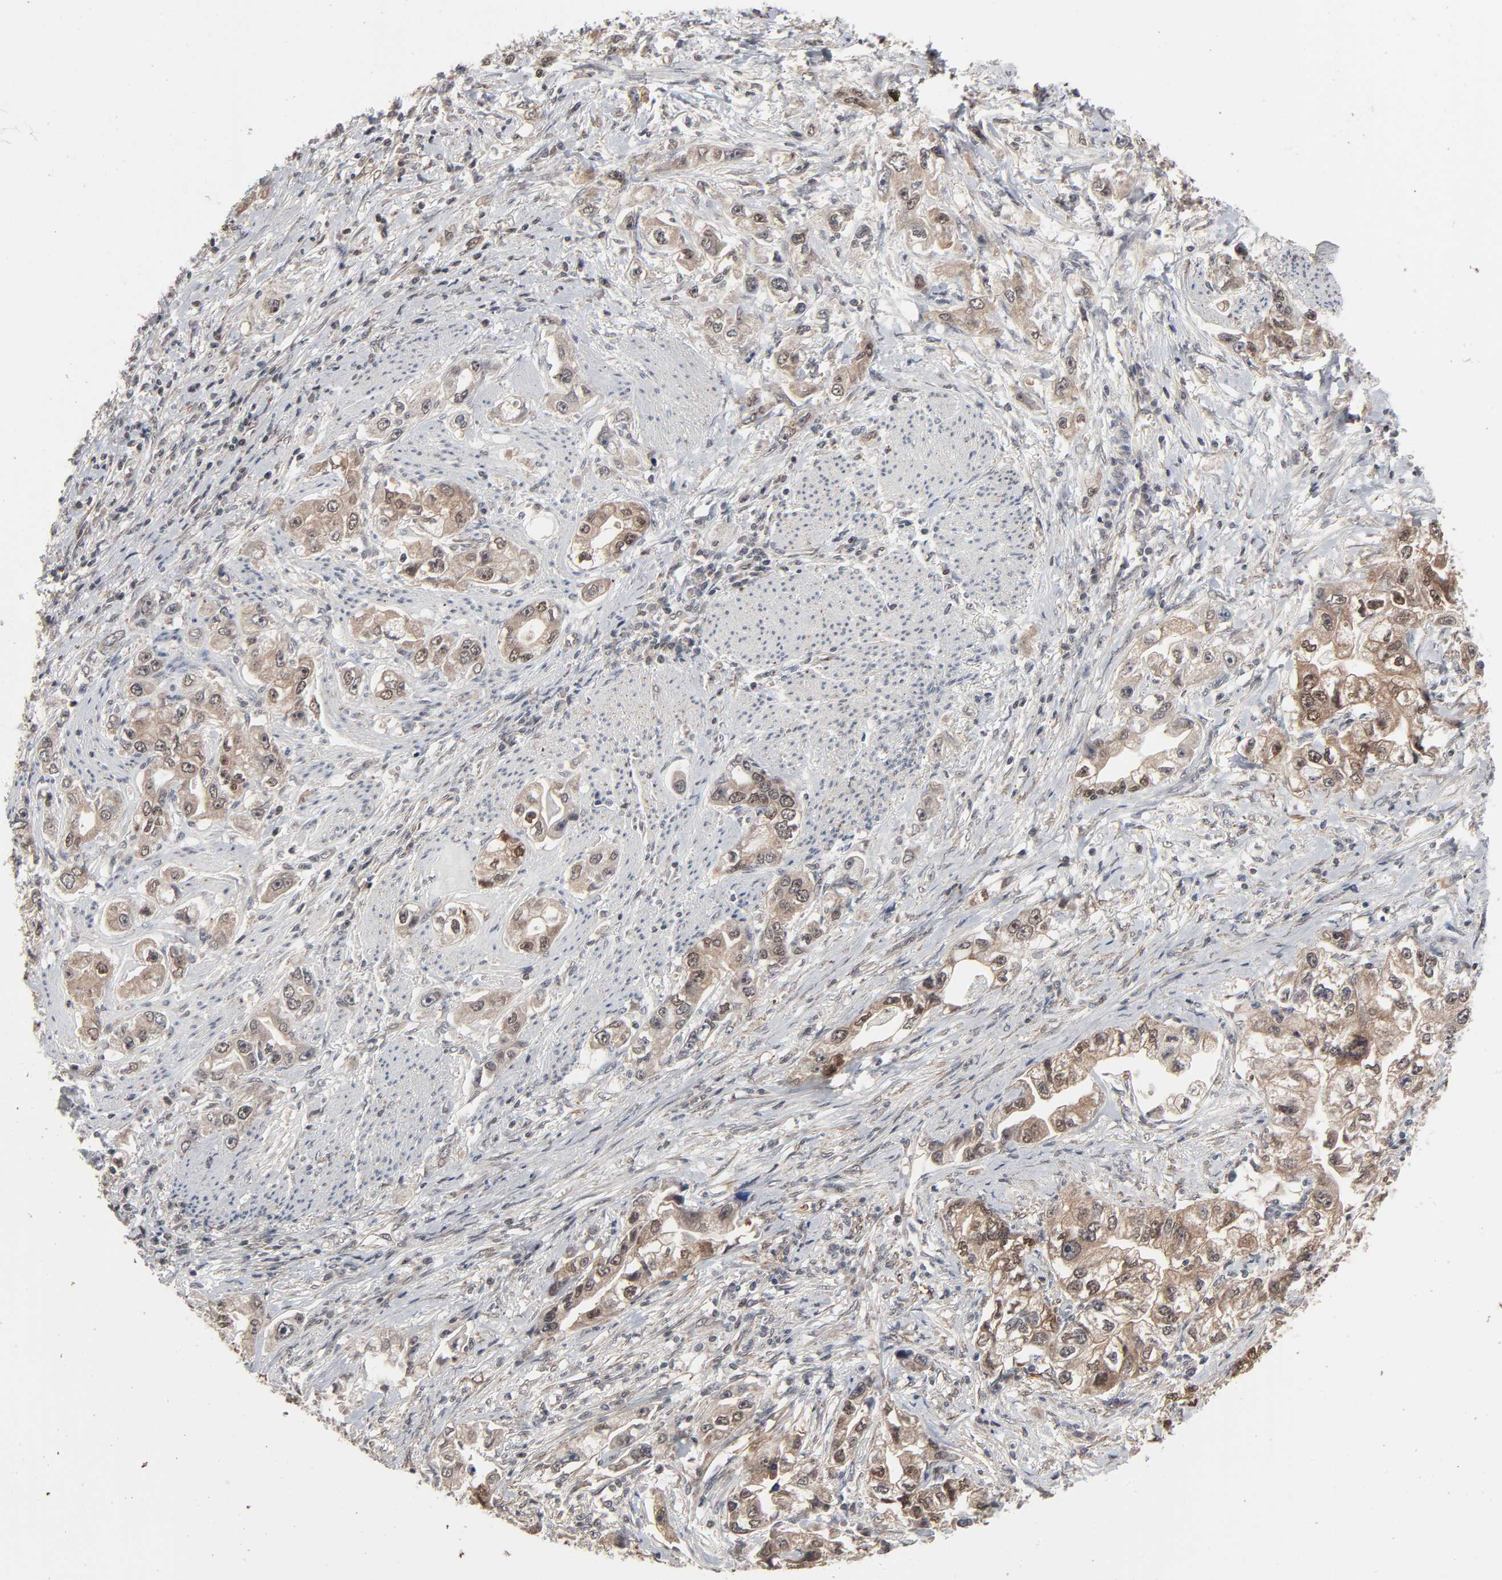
{"staining": {"intensity": "moderate", "quantity": ">75%", "location": "cytoplasmic/membranous"}, "tissue": "stomach cancer", "cell_type": "Tumor cells", "image_type": "cancer", "snomed": [{"axis": "morphology", "description": "Adenocarcinoma, NOS"}, {"axis": "topography", "description": "Stomach, lower"}], "caption": "Stomach cancer stained with a protein marker displays moderate staining in tumor cells.", "gene": "ZNF419", "patient": {"sex": "female", "age": 93}}